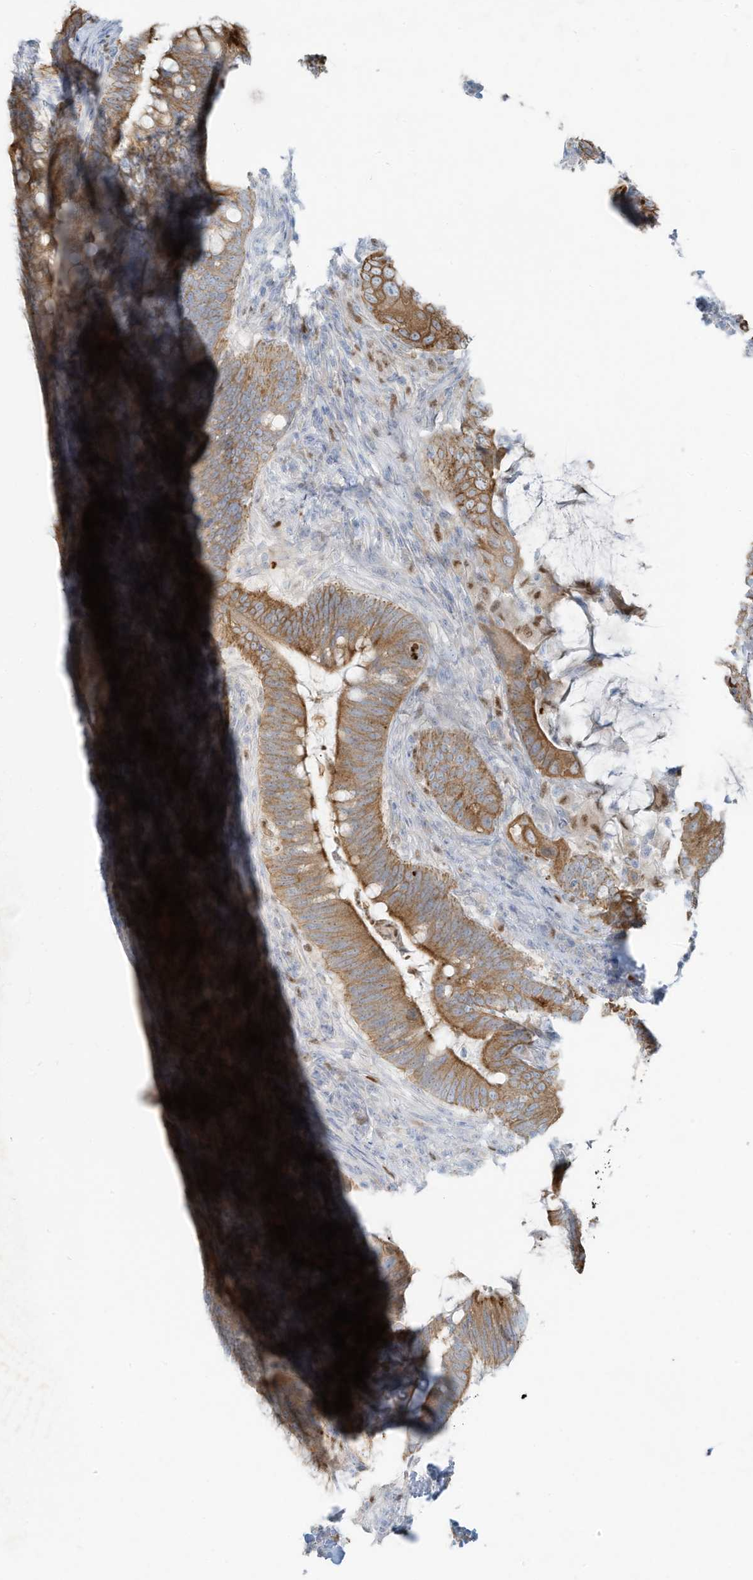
{"staining": {"intensity": "moderate", "quantity": ">75%", "location": "cytoplasmic/membranous"}, "tissue": "colorectal cancer", "cell_type": "Tumor cells", "image_type": "cancer", "snomed": [{"axis": "morphology", "description": "Adenocarcinoma, NOS"}, {"axis": "topography", "description": "Colon"}], "caption": "Approximately >75% of tumor cells in human colorectal cancer show moderate cytoplasmic/membranous protein expression as visualized by brown immunohistochemical staining.", "gene": "TUBE1", "patient": {"sex": "female", "age": 66}}